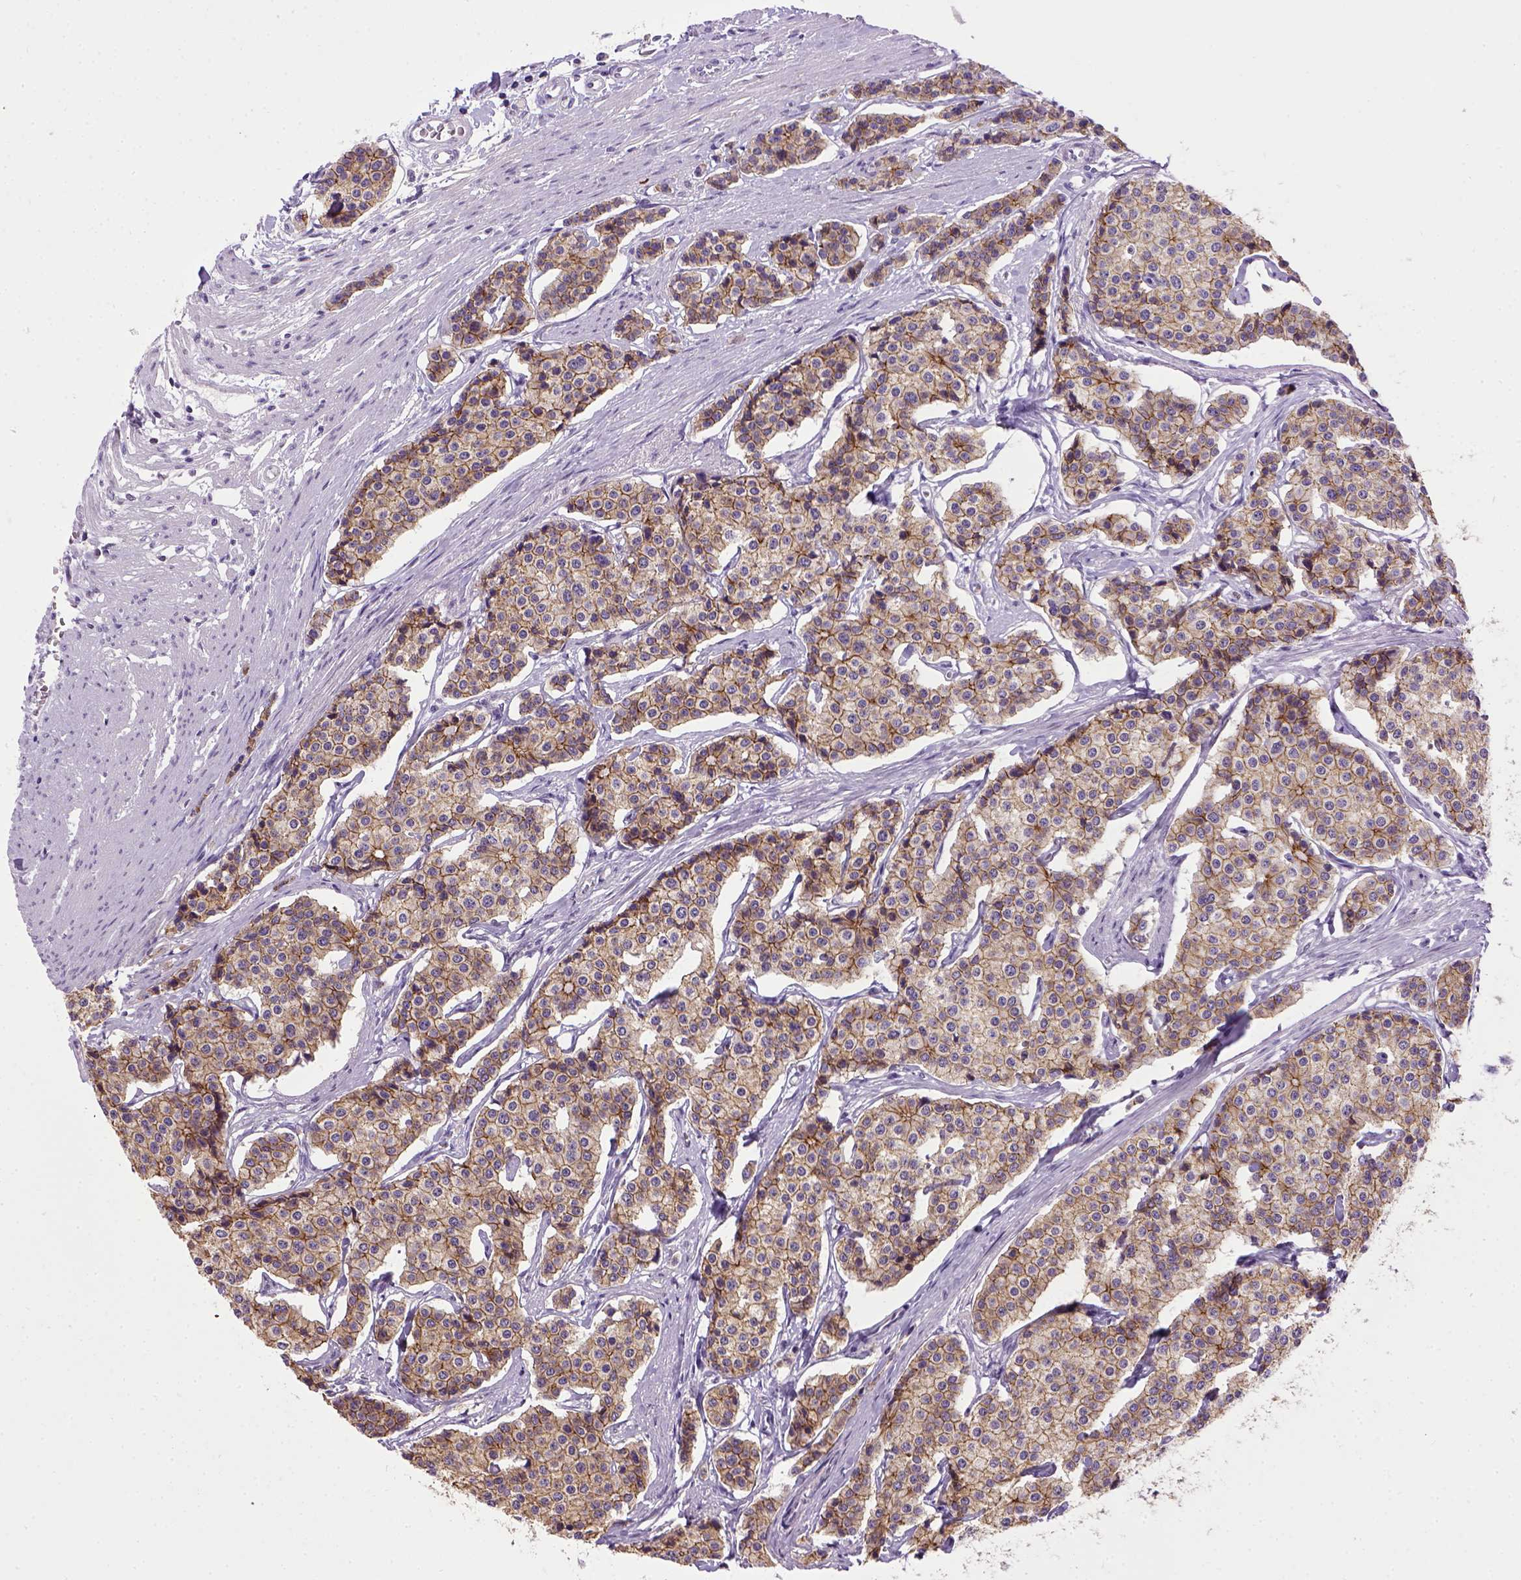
{"staining": {"intensity": "moderate", "quantity": ">75%", "location": "cytoplasmic/membranous"}, "tissue": "carcinoid", "cell_type": "Tumor cells", "image_type": "cancer", "snomed": [{"axis": "morphology", "description": "Carcinoid, malignant, NOS"}, {"axis": "topography", "description": "Small intestine"}], "caption": "High-magnification brightfield microscopy of carcinoid stained with DAB (3,3'-diaminobenzidine) (brown) and counterstained with hematoxylin (blue). tumor cells exhibit moderate cytoplasmic/membranous staining is identified in approximately>75% of cells.", "gene": "CDH1", "patient": {"sex": "female", "age": 65}}